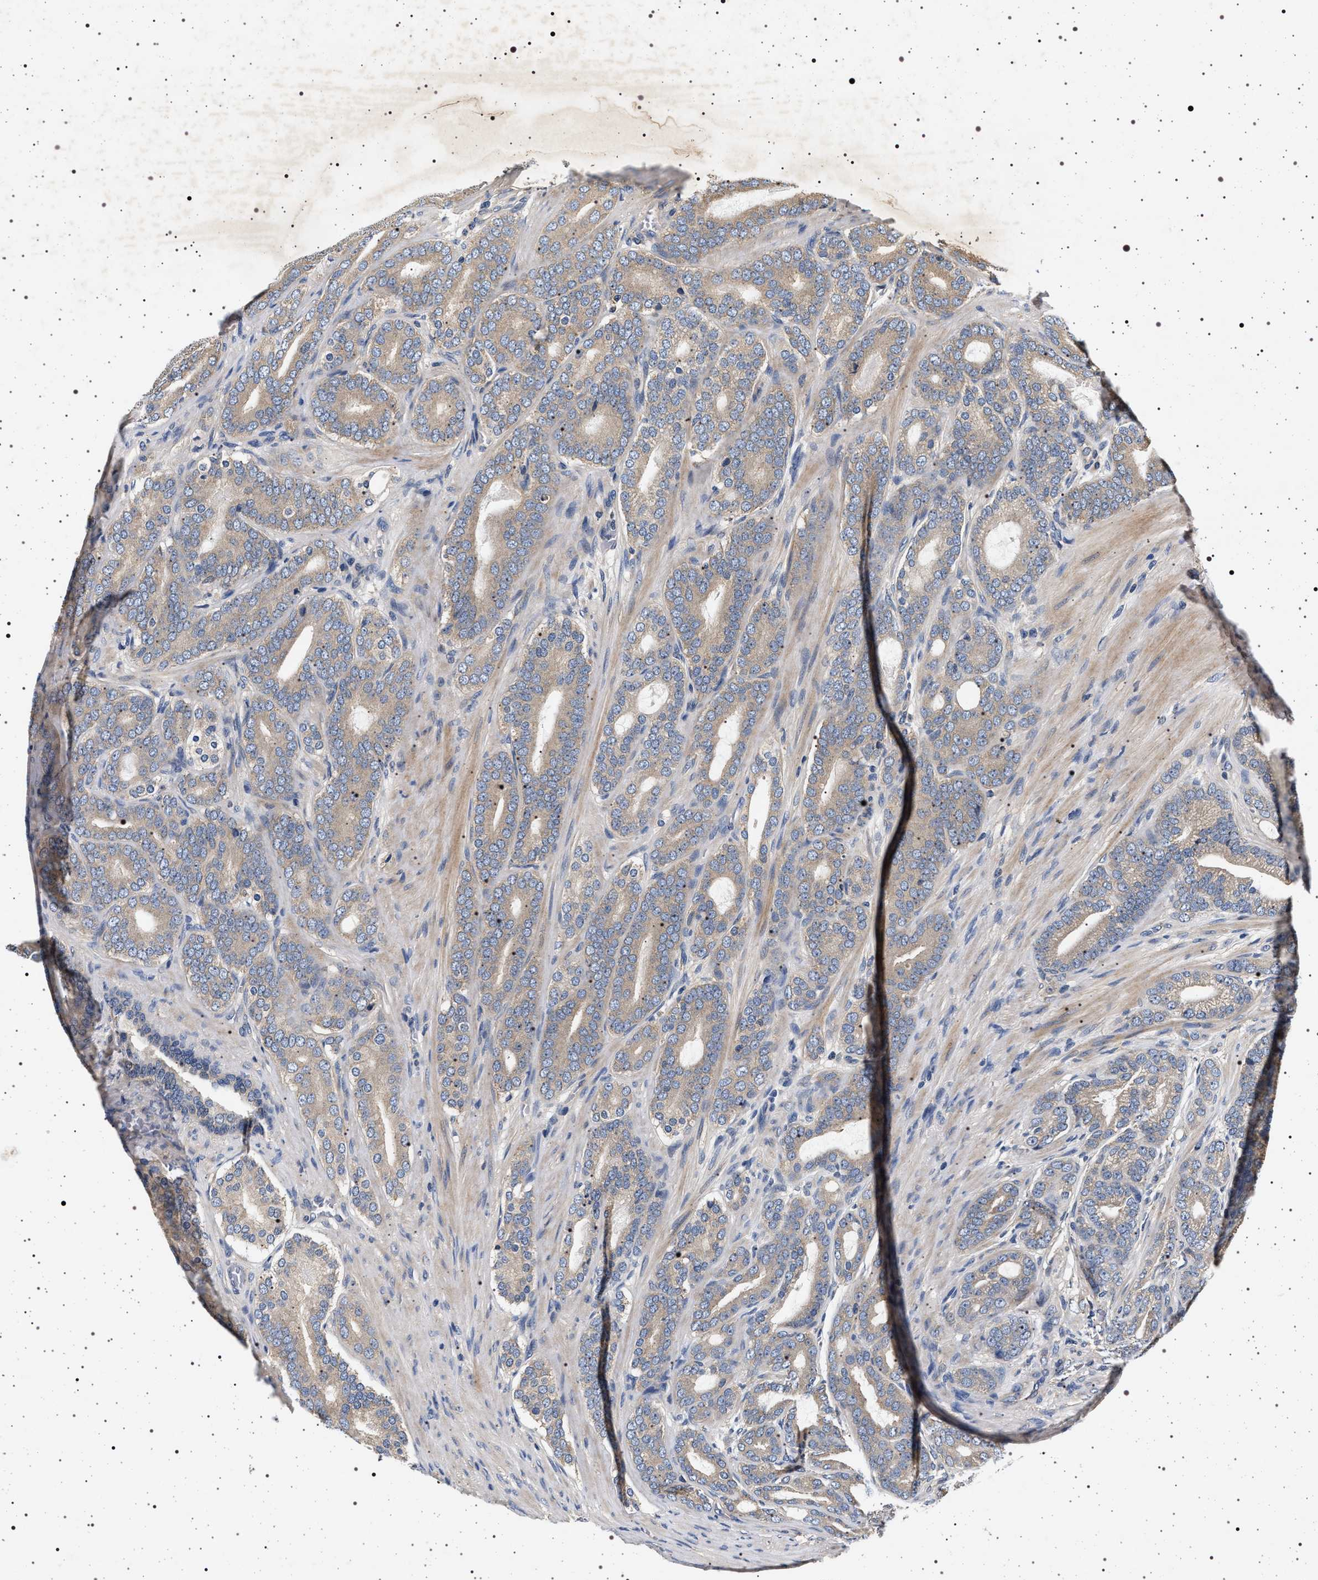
{"staining": {"intensity": "weak", "quantity": ">75%", "location": "cytoplasmic/membranous"}, "tissue": "prostate cancer", "cell_type": "Tumor cells", "image_type": "cancer", "snomed": [{"axis": "morphology", "description": "Adenocarcinoma, High grade"}, {"axis": "topography", "description": "Prostate"}], "caption": "Prostate cancer was stained to show a protein in brown. There is low levels of weak cytoplasmic/membranous positivity in about >75% of tumor cells.", "gene": "DCBLD2", "patient": {"sex": "male", "age": 60}}